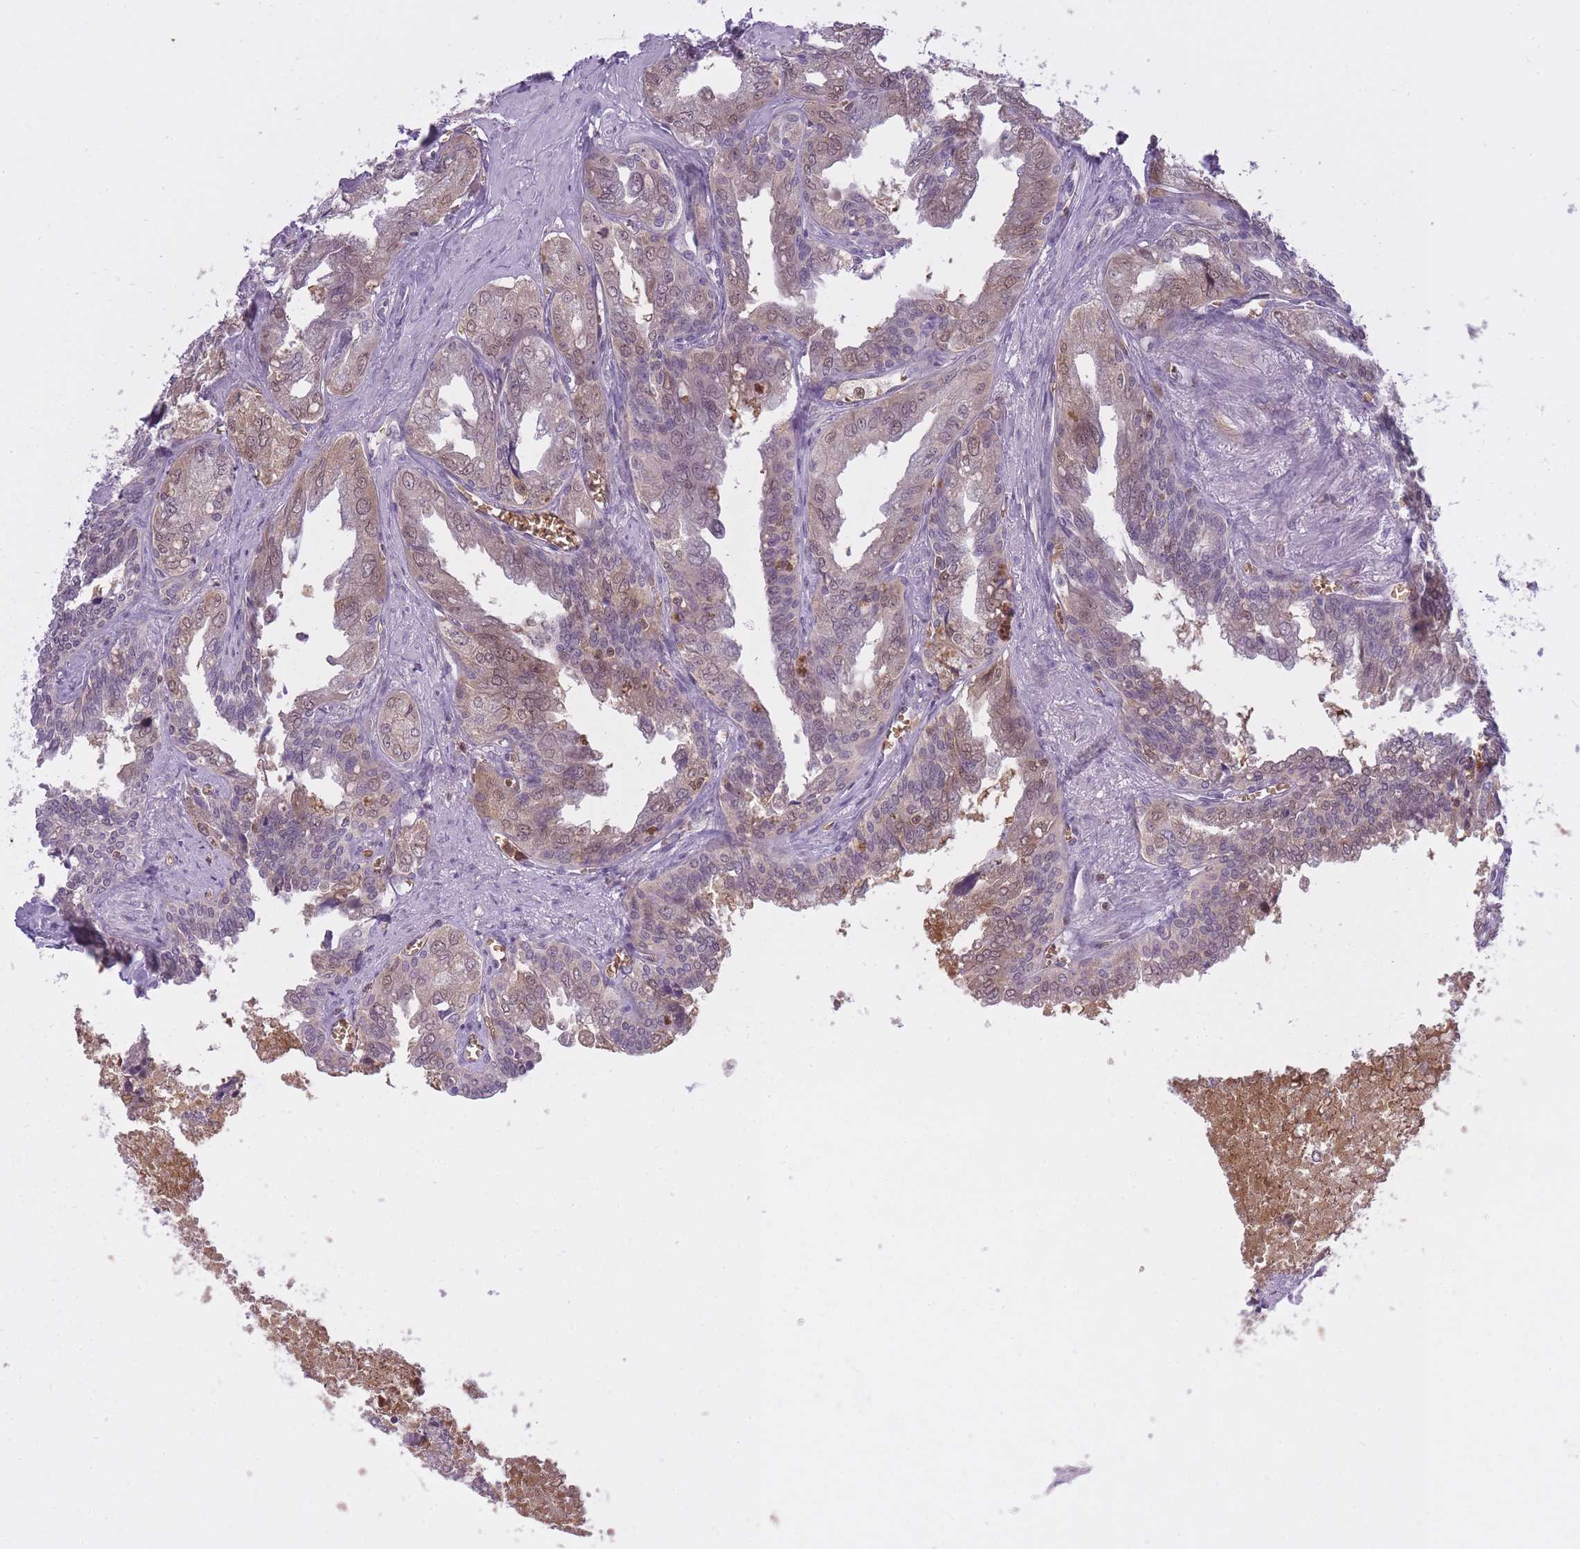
{"staining": {"intensity": "moderate", "quantity": ">75%", "location": "cytoplasmic/membranous,nuclear"}, "tissue": "seminal vesicle", "cell_type": "Glandular cells", "image_type": "normal", "snomed": [{"axis": "morphology", "description": "Normal tissue, NOS"}, {"axis": "topography", "description": "Seminal veicle"}], "caption": "The micrograph displays a brown stain indicating the presence of a protein in the cytoplasmic/membranous,nuclear of glandular cells in seminal vesicle.", "gene": "CXorf38", "patient": {"sex": "male", "age": 67}}